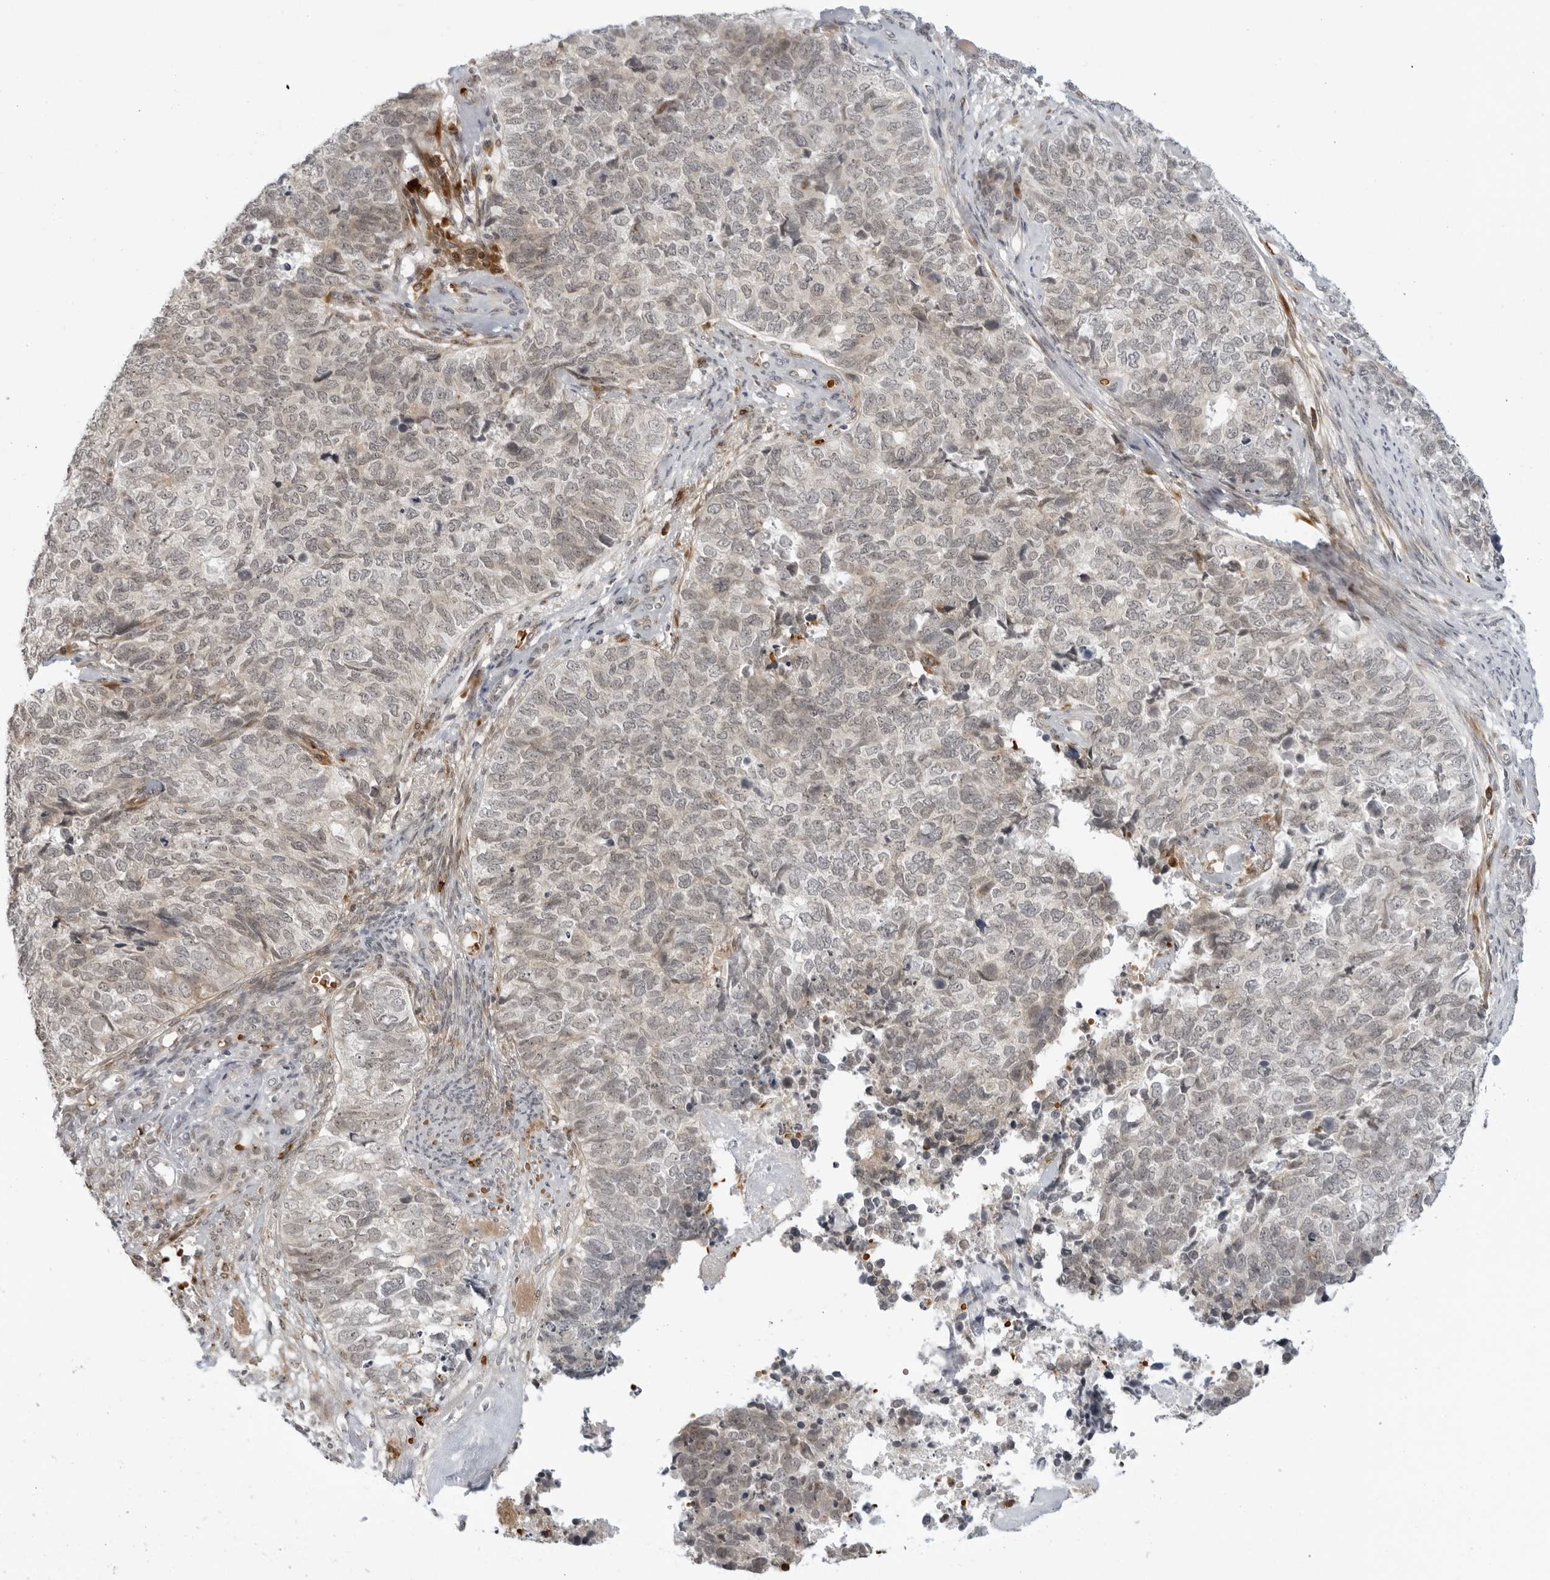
{"staining": {"intensity": "weak", "quantity": "25%-75%", "location": "nuclear"}, "tissue": "cervical cancer", "cell_type": "Tumor cells", "image_type": "cancer", "snomed": [{"axis": "morphology", "description": "Squamous cell carcinoma, NOS"}, {"axis": "topography", "description": "Cervix"}], "caption": "Protein analysis of cervical squamous cell carcinoma tissue reveals weak nuclear positivity in about 25%-75% of tumor cells.", "gene": "SUGCT", "patient": {"sex": "female", "age": 63}}